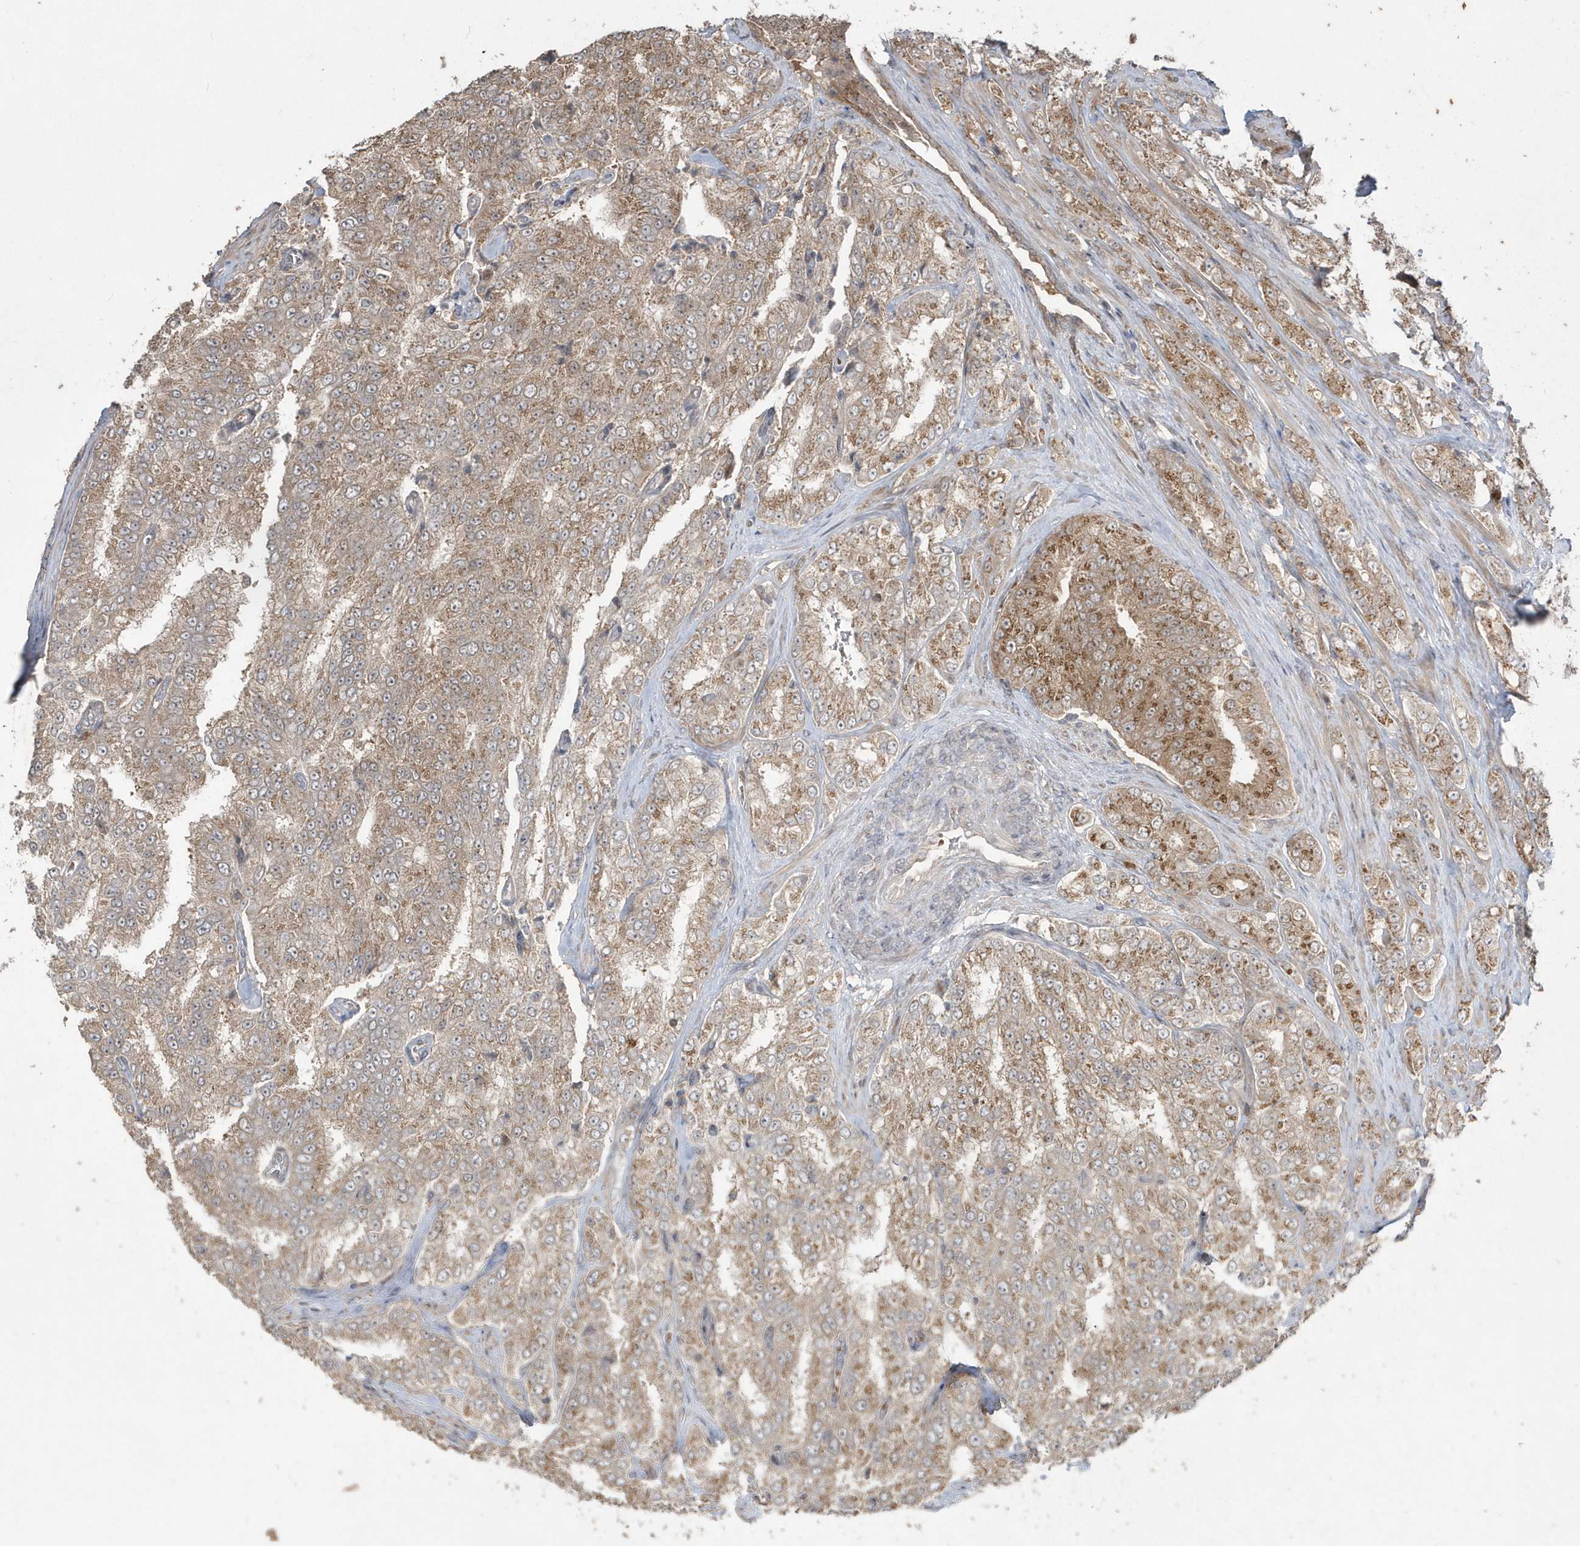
{"staining": {"intensity": "moderate", "quantity": ">75%", "location": "cytoplasmic/membranous"}, "tissue": "prostate cancer", "cell_type": "Tumor cells", "image_type": "cancer", "snomed": [{"axis": "morphology", "description": "Adenocarcinoma, High grade"}, {"axis": "topography", "description": "Prostate"}], "caption": "There is medium levels of moderate cytoplasmic/membranous positivity in tumor cells of high-grade adenocarcinoma (prostate), as demonstrated by immunohistochemical staining (brown color).", "gene": "GEMIN6", "patient": {"sex": "male", "age": 58}}